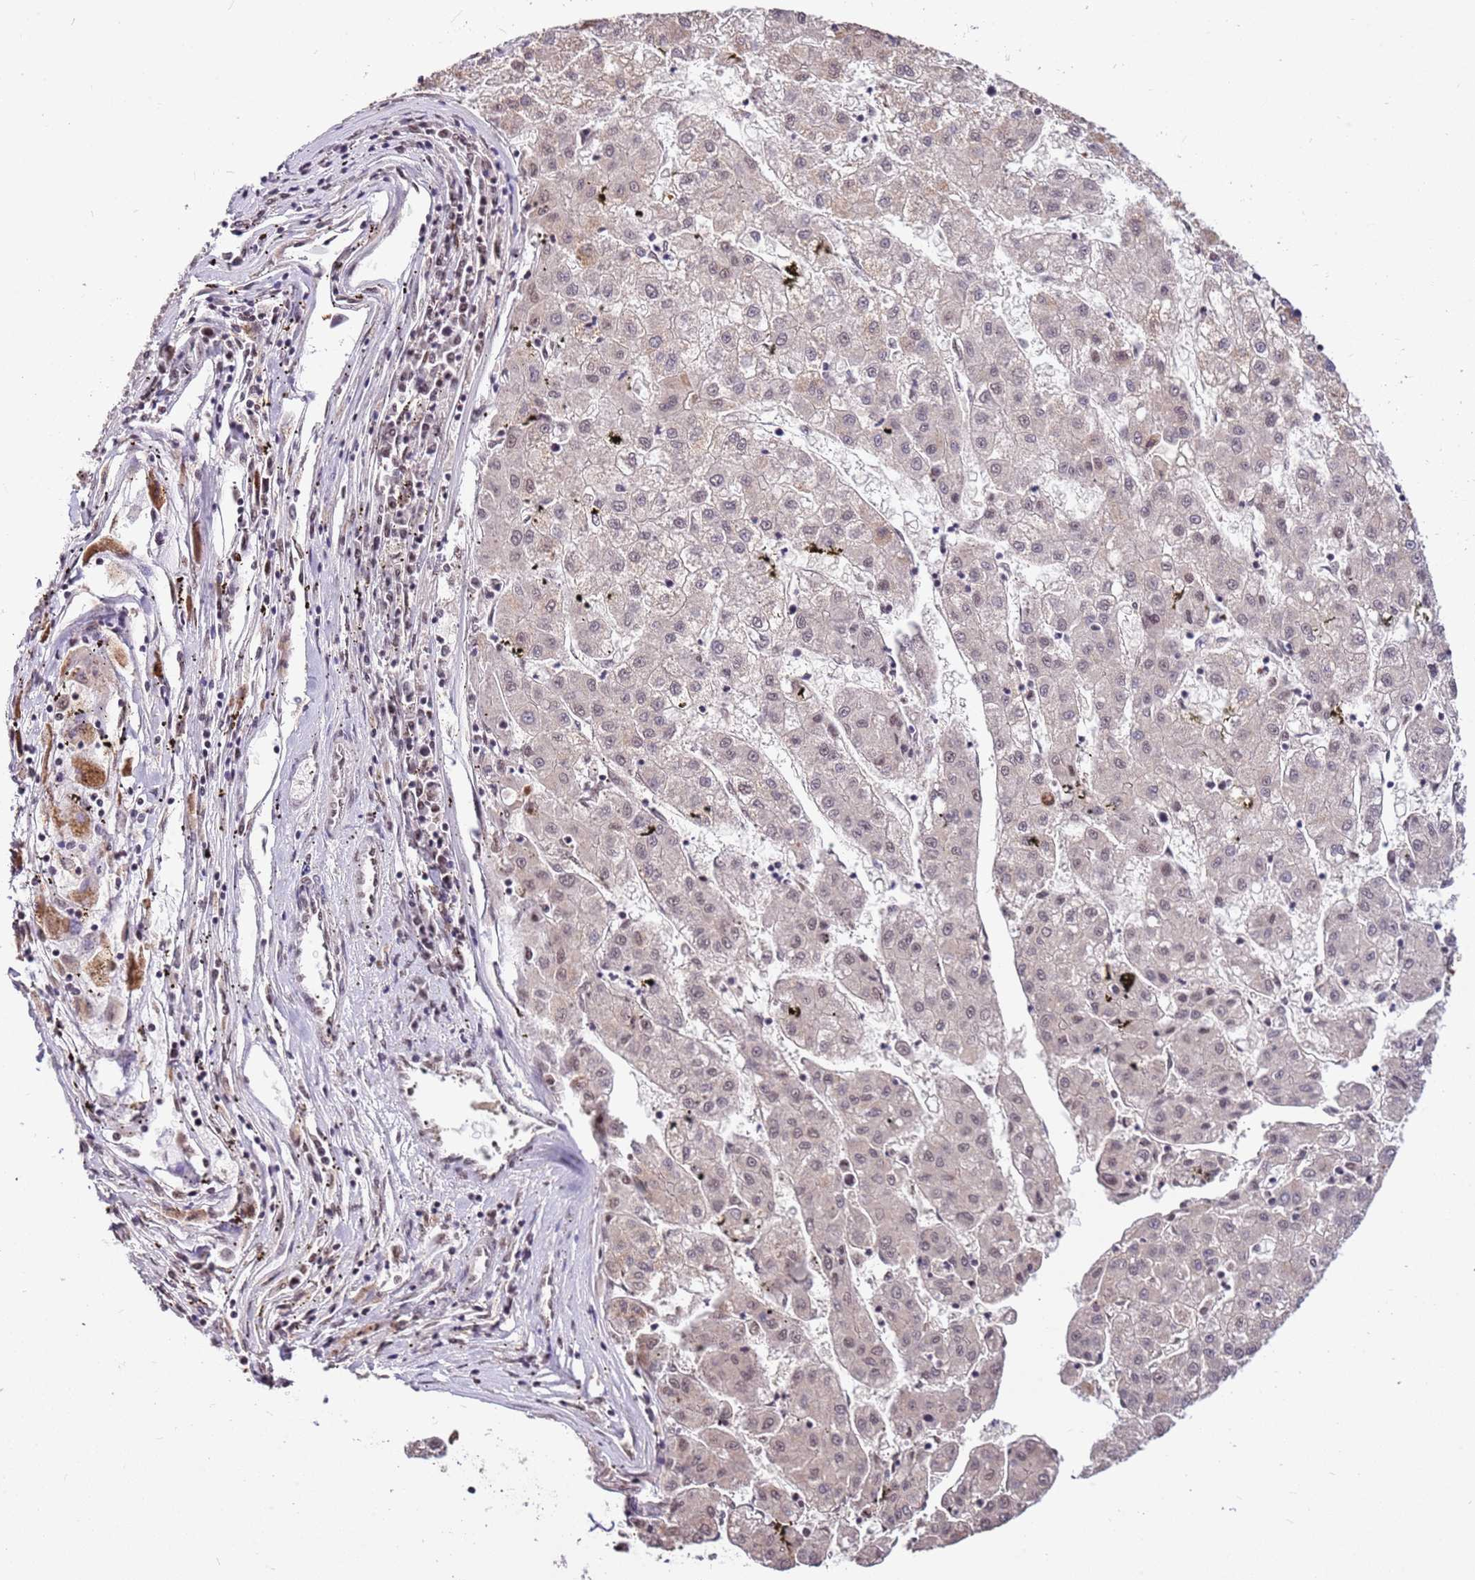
{"staining": {"intensity": "weak", "quantity": "25%-75%", "location": "cytoplasmic/membranous,nuclear"}, "tissue": "liver cancer", "cell_type": "Tumor cells", "image_type": "cancer", "snomed": [{"axis": "morphology", "description": "Carcinoma, Hepatocellular, NOS"}, {"axis": "topography", "description": "Liver"}], "caption": "IHC of hepatocellular carcinoma (liver) displays low levels of weak cytoplasmic/membranous and nuclear staining in approximately 25%-75% of tumor cells. (IHC, brightfield microscopy, high magnification).", "gene": "AKAP8L", "patient": {"sex": "male", "age": 72}}